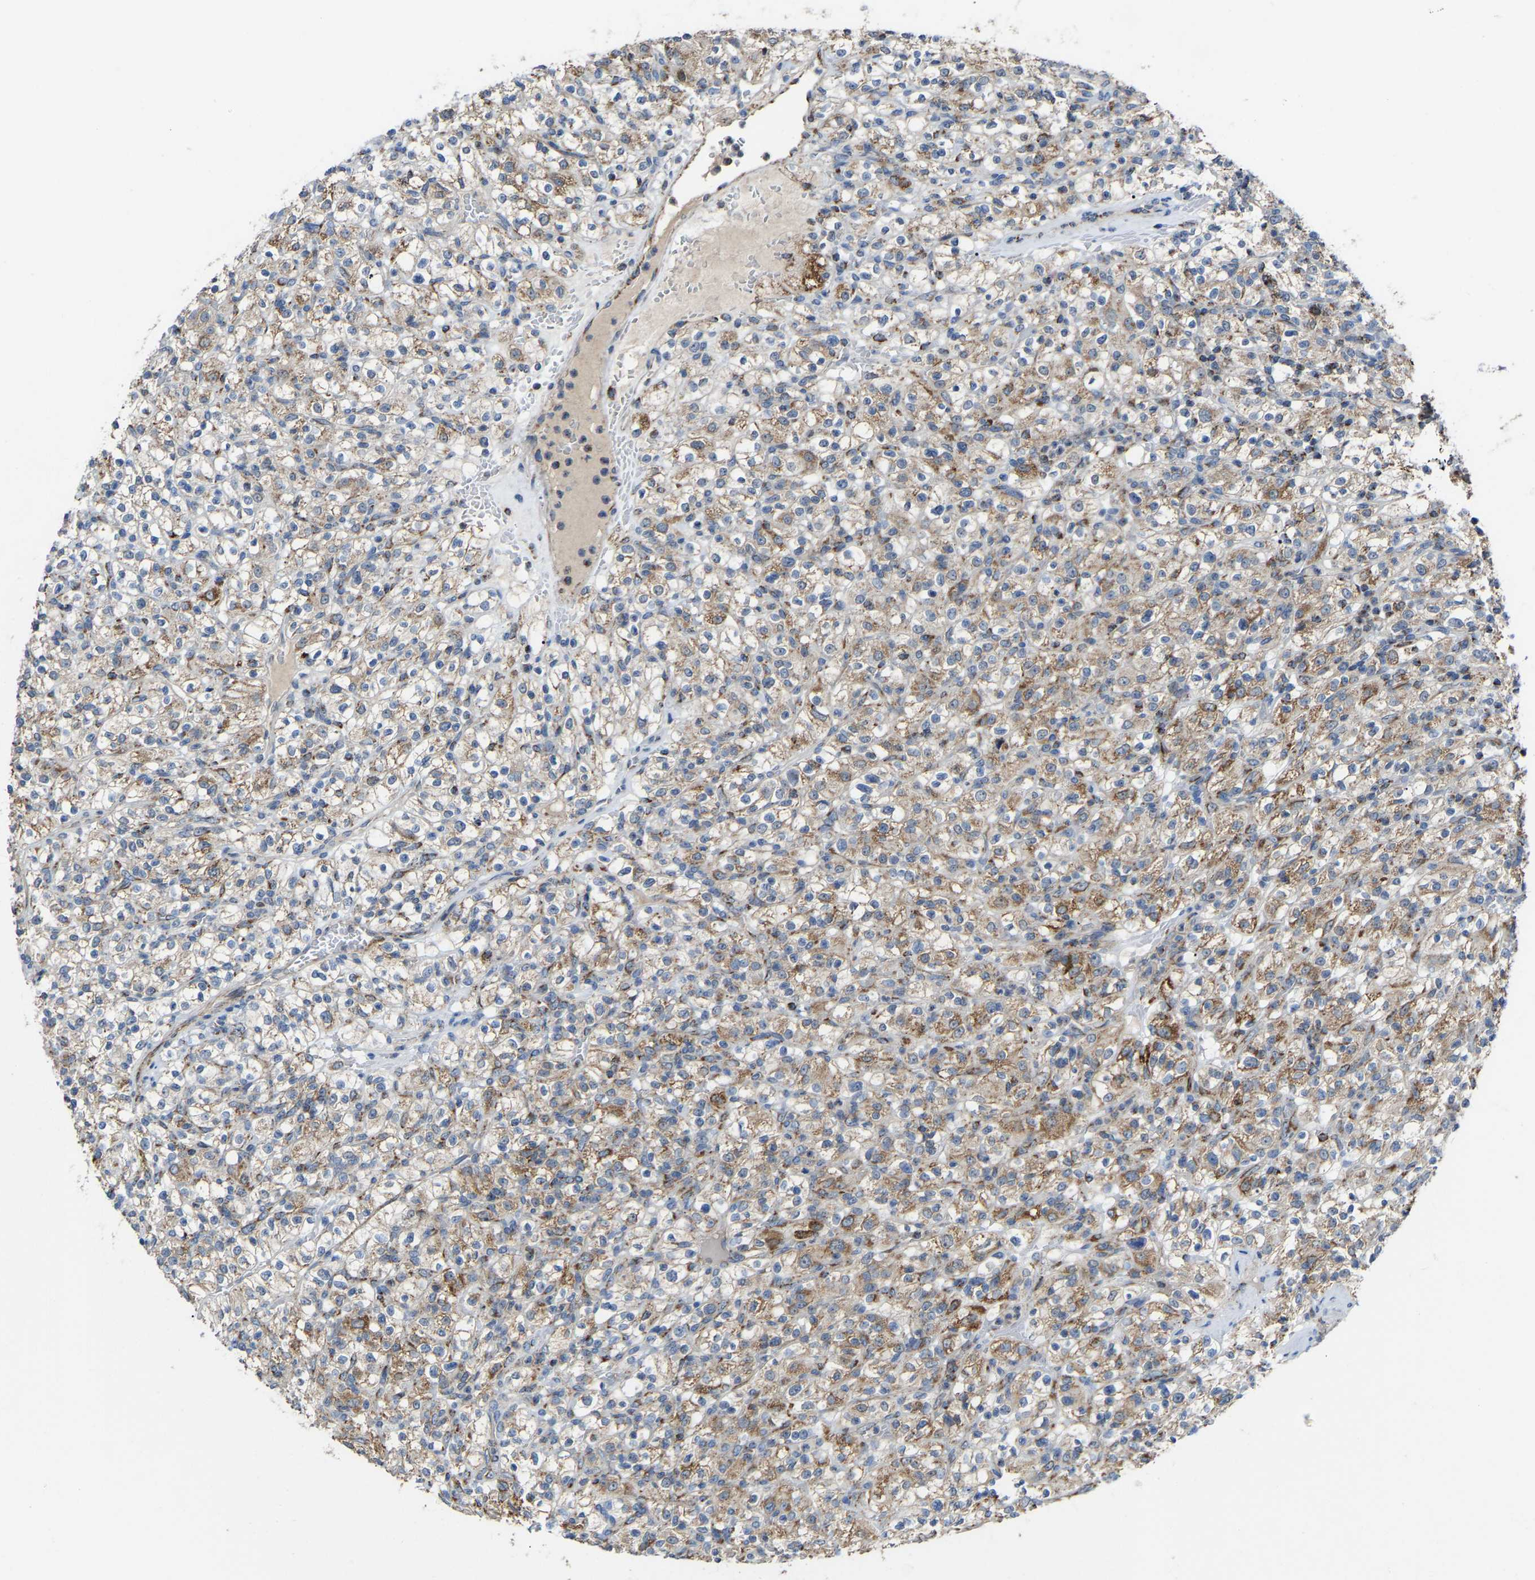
{"staining": {"intensity": "moderate", "quantity": "25%-75%", "location": "cytoplasmic/membranous"}, "tissue": "renal cancer", "cell_type": "Tumor cells", "image_type": "cancer", "snomed": [{"axis": "morphology", "description": "Normal tissue, NOS"}, {"axis": "morphology", "description": "Adenocarcinoma, NOS"}, {"axis": "topography", "description": "Kidney"}], "caption": "This histopathology image demonstrates renal cancer stained with IHC to label a protein in brown. The cytoplasmic/membranous of tumor cells show moderate positivity for the protein. Nuclei are counter-stained blue.", "gene": "CANT1", "patient": {"sex": "female", "age": 72}}